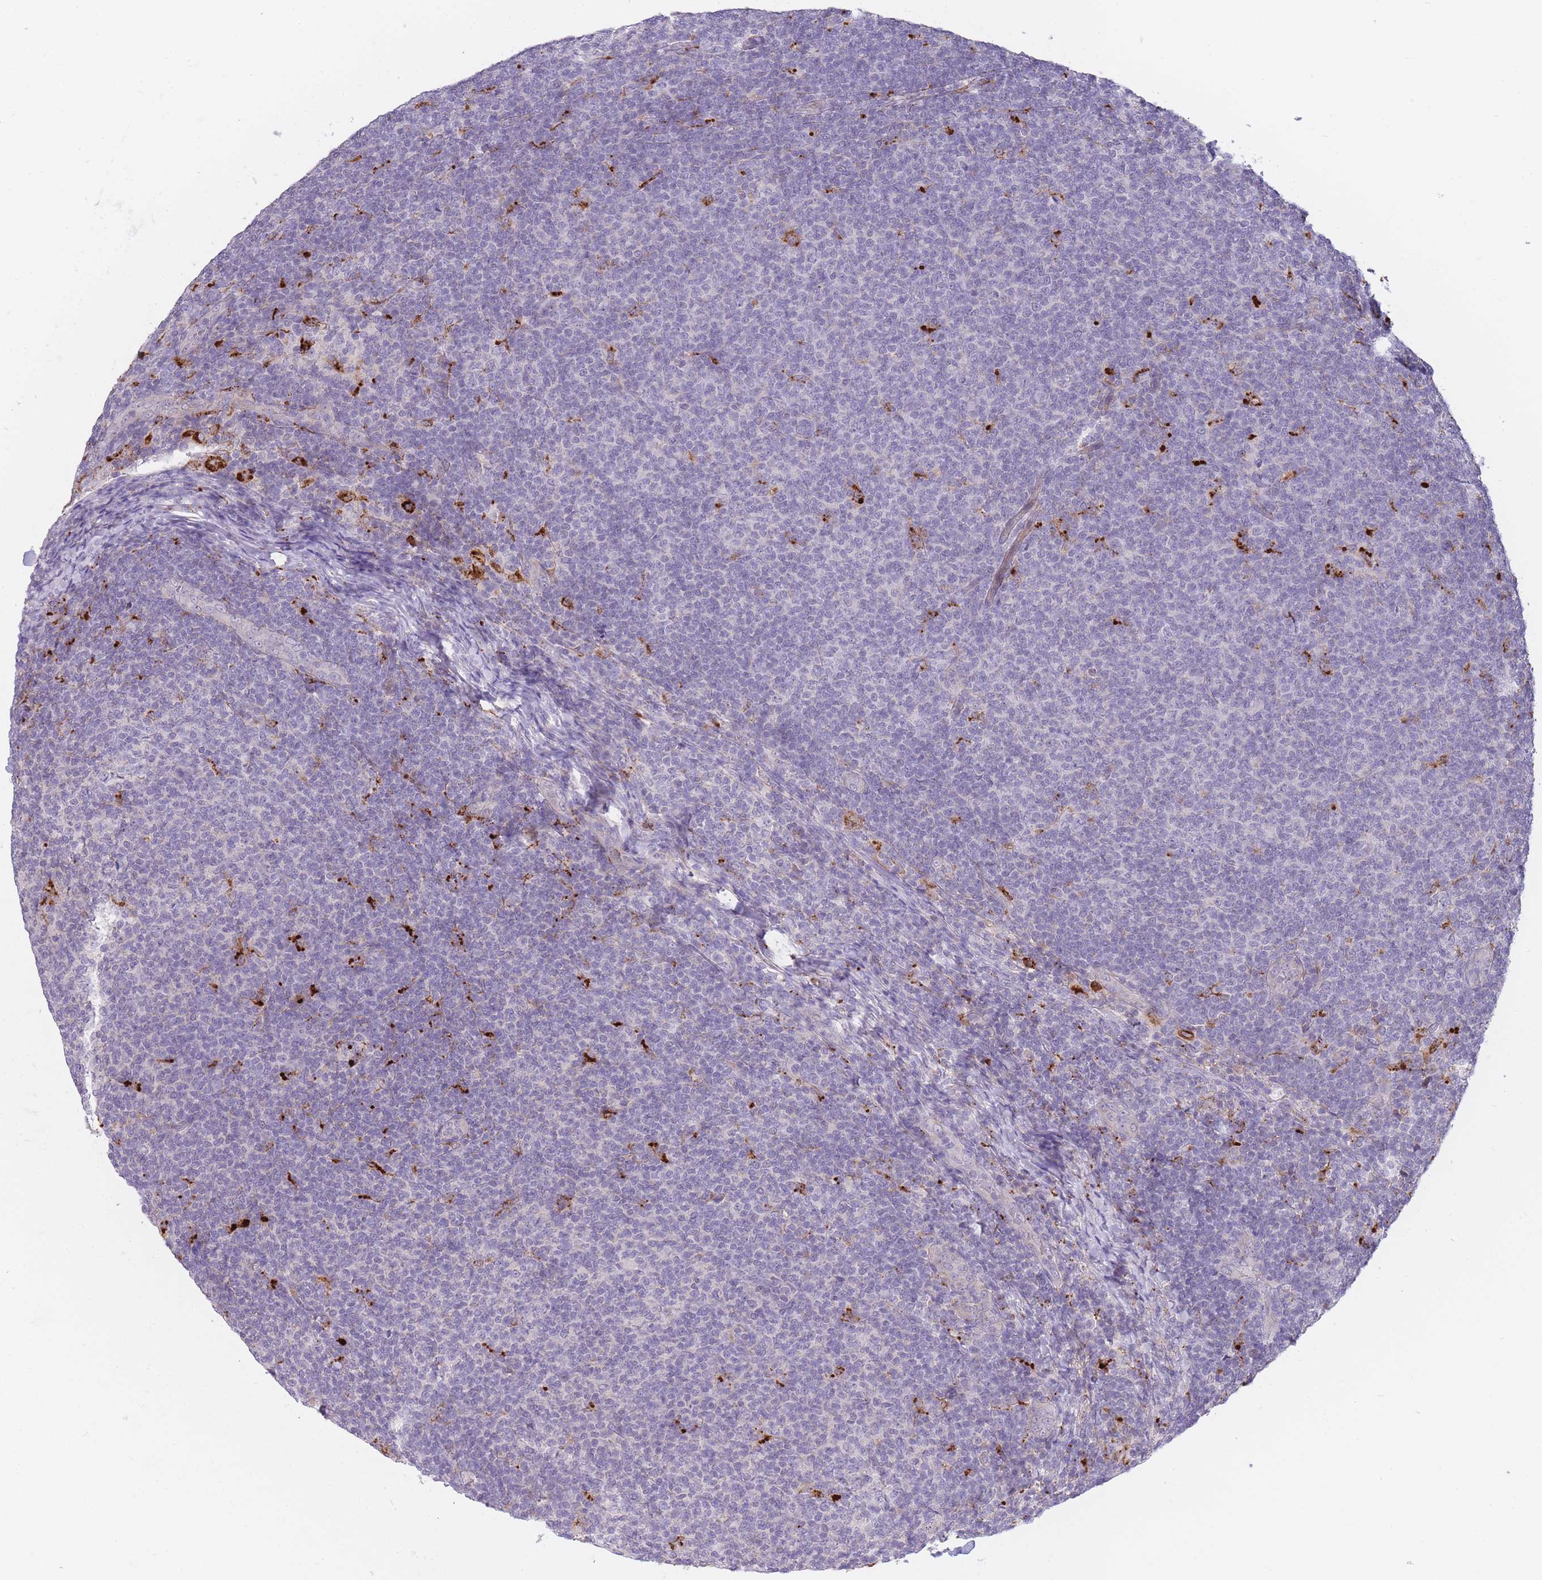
{"staining": {"intensity": "negative", "quantity": "none", "location": "none"}, "tissue": "lymphoma", "cell_type": "Tumor cells", "image_type": "cancer", "snomed": [{"axis": "morphology", "description": "Malignant lymphoma, non-Hodgkin's type, Low grade"}, {"axis": "topography", "description": "Lymph node"}], "caption": "Immunohistochemistry photomicrograph of neoplastic tissue: lymphoma stained with DAB (3,3'-diaminobenzidine) reveals no significant protein staining in tumor cells.", "gene": "TRIM61", "patient": {"sex": "male", "age": 66}}